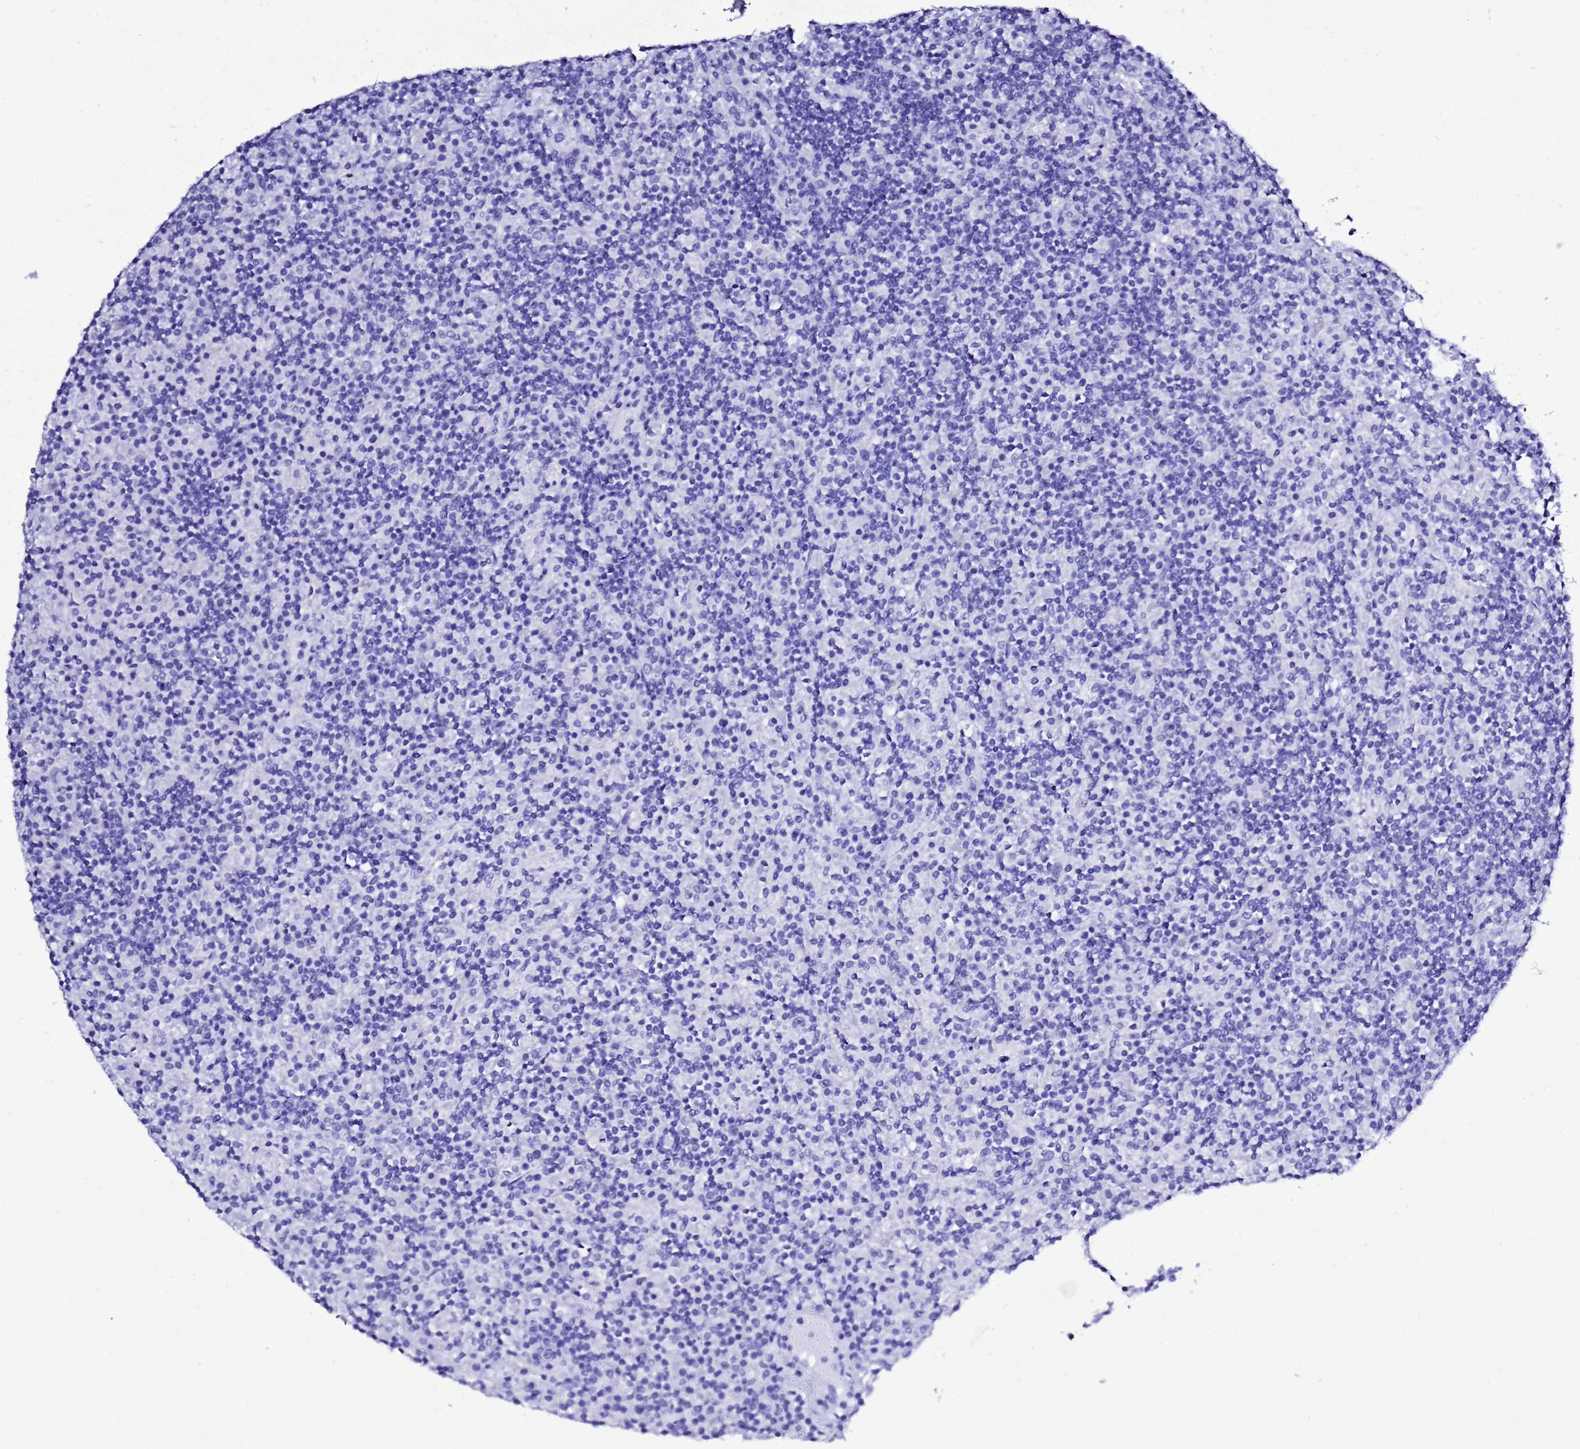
{"staining": {"intensity": "negative", "quantity": "none", "location": "none"}, "tissue": "lymphoma", "cell_type": "Tumor cells", "image_type": "cancer", "snomed": [{"axis": "morphology", "description": "Hodgkin's disease, NOS"}, {"axis": "topography", "description": "Lymph node"}], "caption": "Tumor cells show no significant protein expression in Hodgkin's disease.", "gene": "LIPF", "patient": {"sex": "male", "age": 70}}